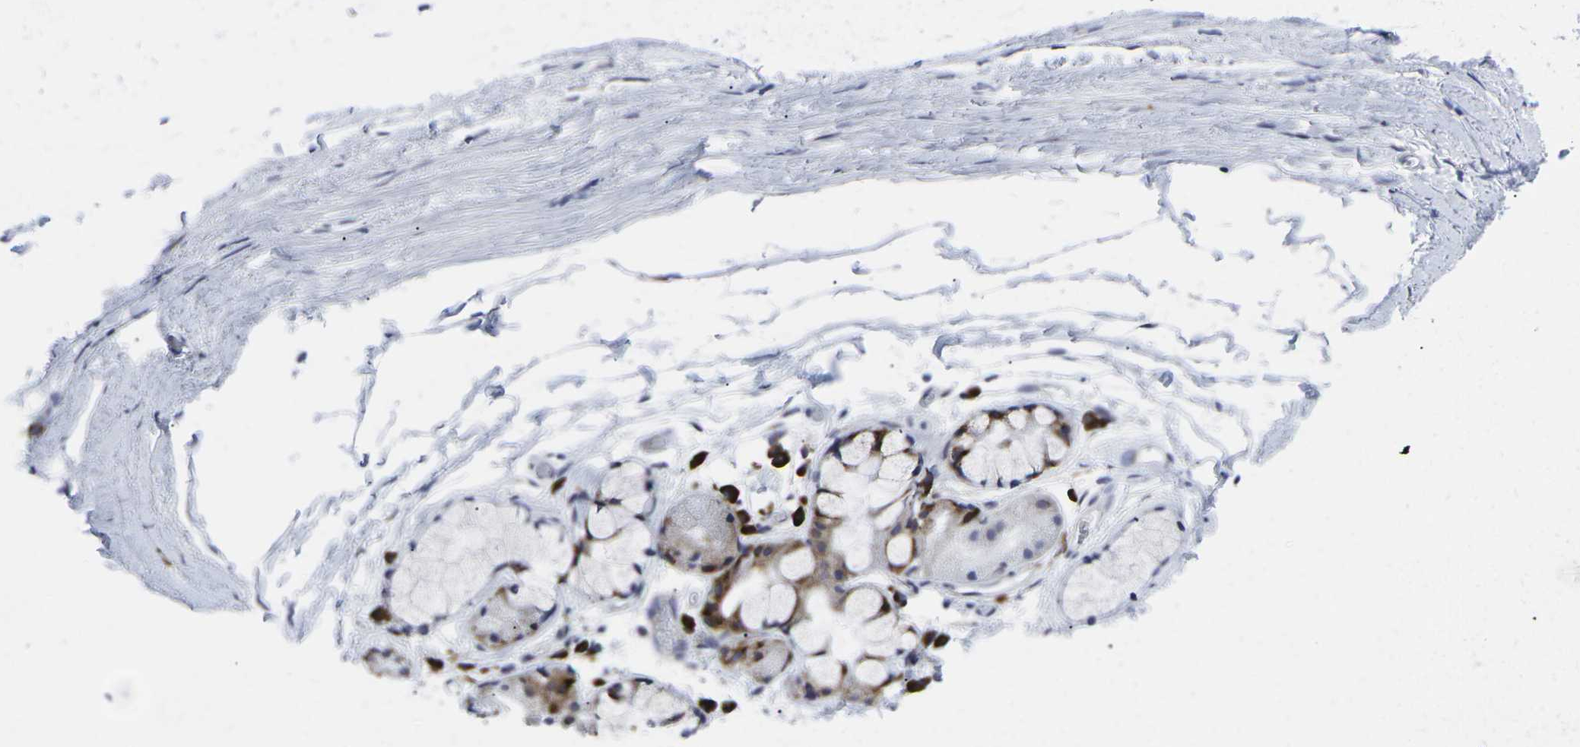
{"staining": {"intensity": "negative", "quantity": "none", "location": "none"}, "tissue": "adipose tissue", "cell_type": "Adipocytes", "image_type": "normal", "snomed": [{"axis": "morphology", "description": "Normal tissue, NOS"}, {"axis": "topography", "description": "Bronchus"}], "caption": "Immunohistochemical staining of benign adipose tissue shows no significant expression in adipocytes. The staining is performed using DAB brown chromogen with nuclei counter-stained in using hematoxylin.", "gene": "RPN1", "patient": {"sex": "female", "age": 73}}